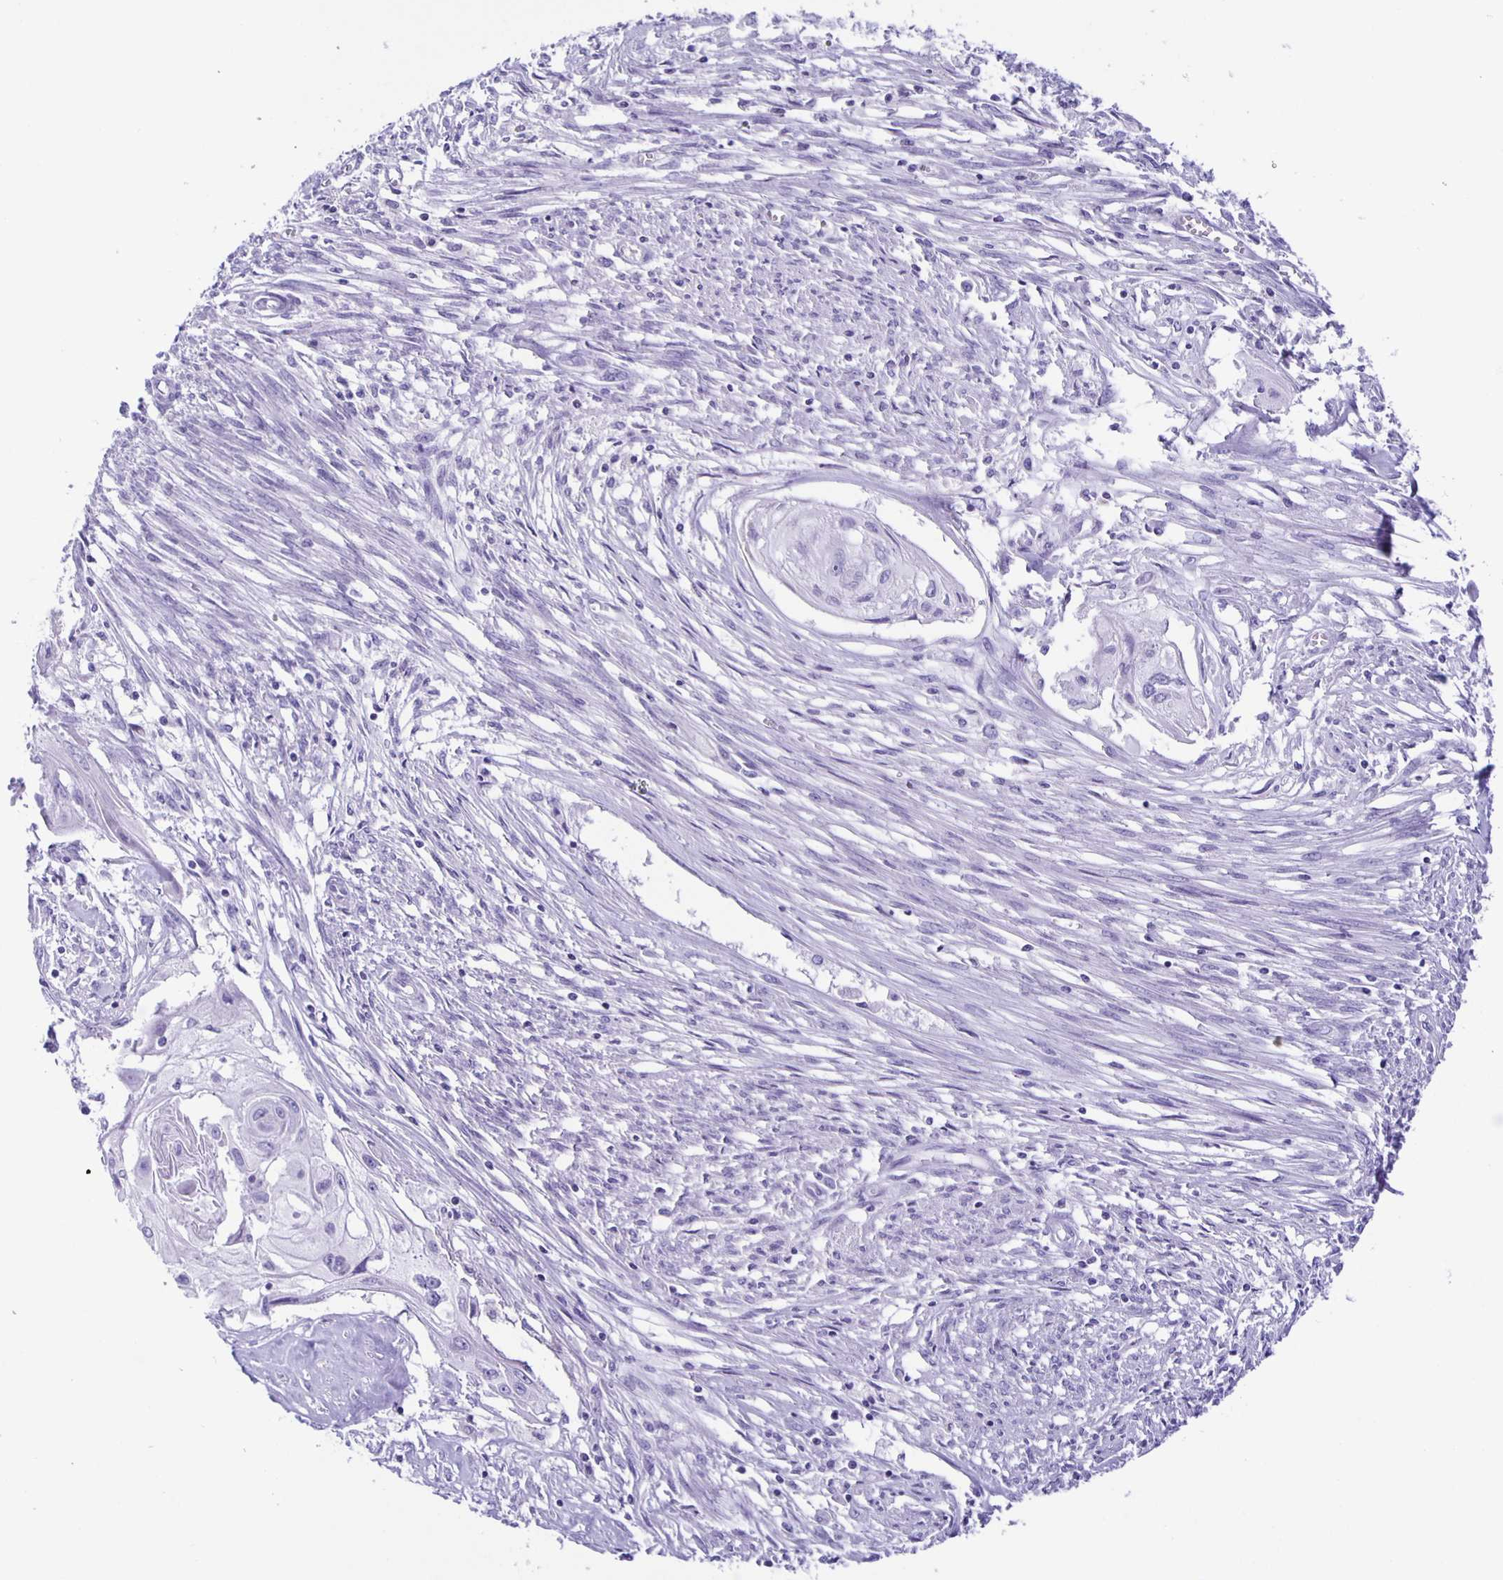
{"staining": {"intensity": "negative", "quantity": "none", "location": "none"}, "tissue": "cervical cancer", "cell_type": "Tumor cells", "image_type": "cancer", "snomed": [{"axis": "morphology", "description": "Squamous cell carcinoma, NOS"}, {"axis": "topography", "description": "Cervix"}], "caption": "The IHC image has no significant expression in tumor cells of squamous cell carcinoma (cervical) tissue. (Brightfield microscopy of DAB IHC at high magnification).", "gene": "AQP6", "patient": {"sex": "female", "age": 49}}